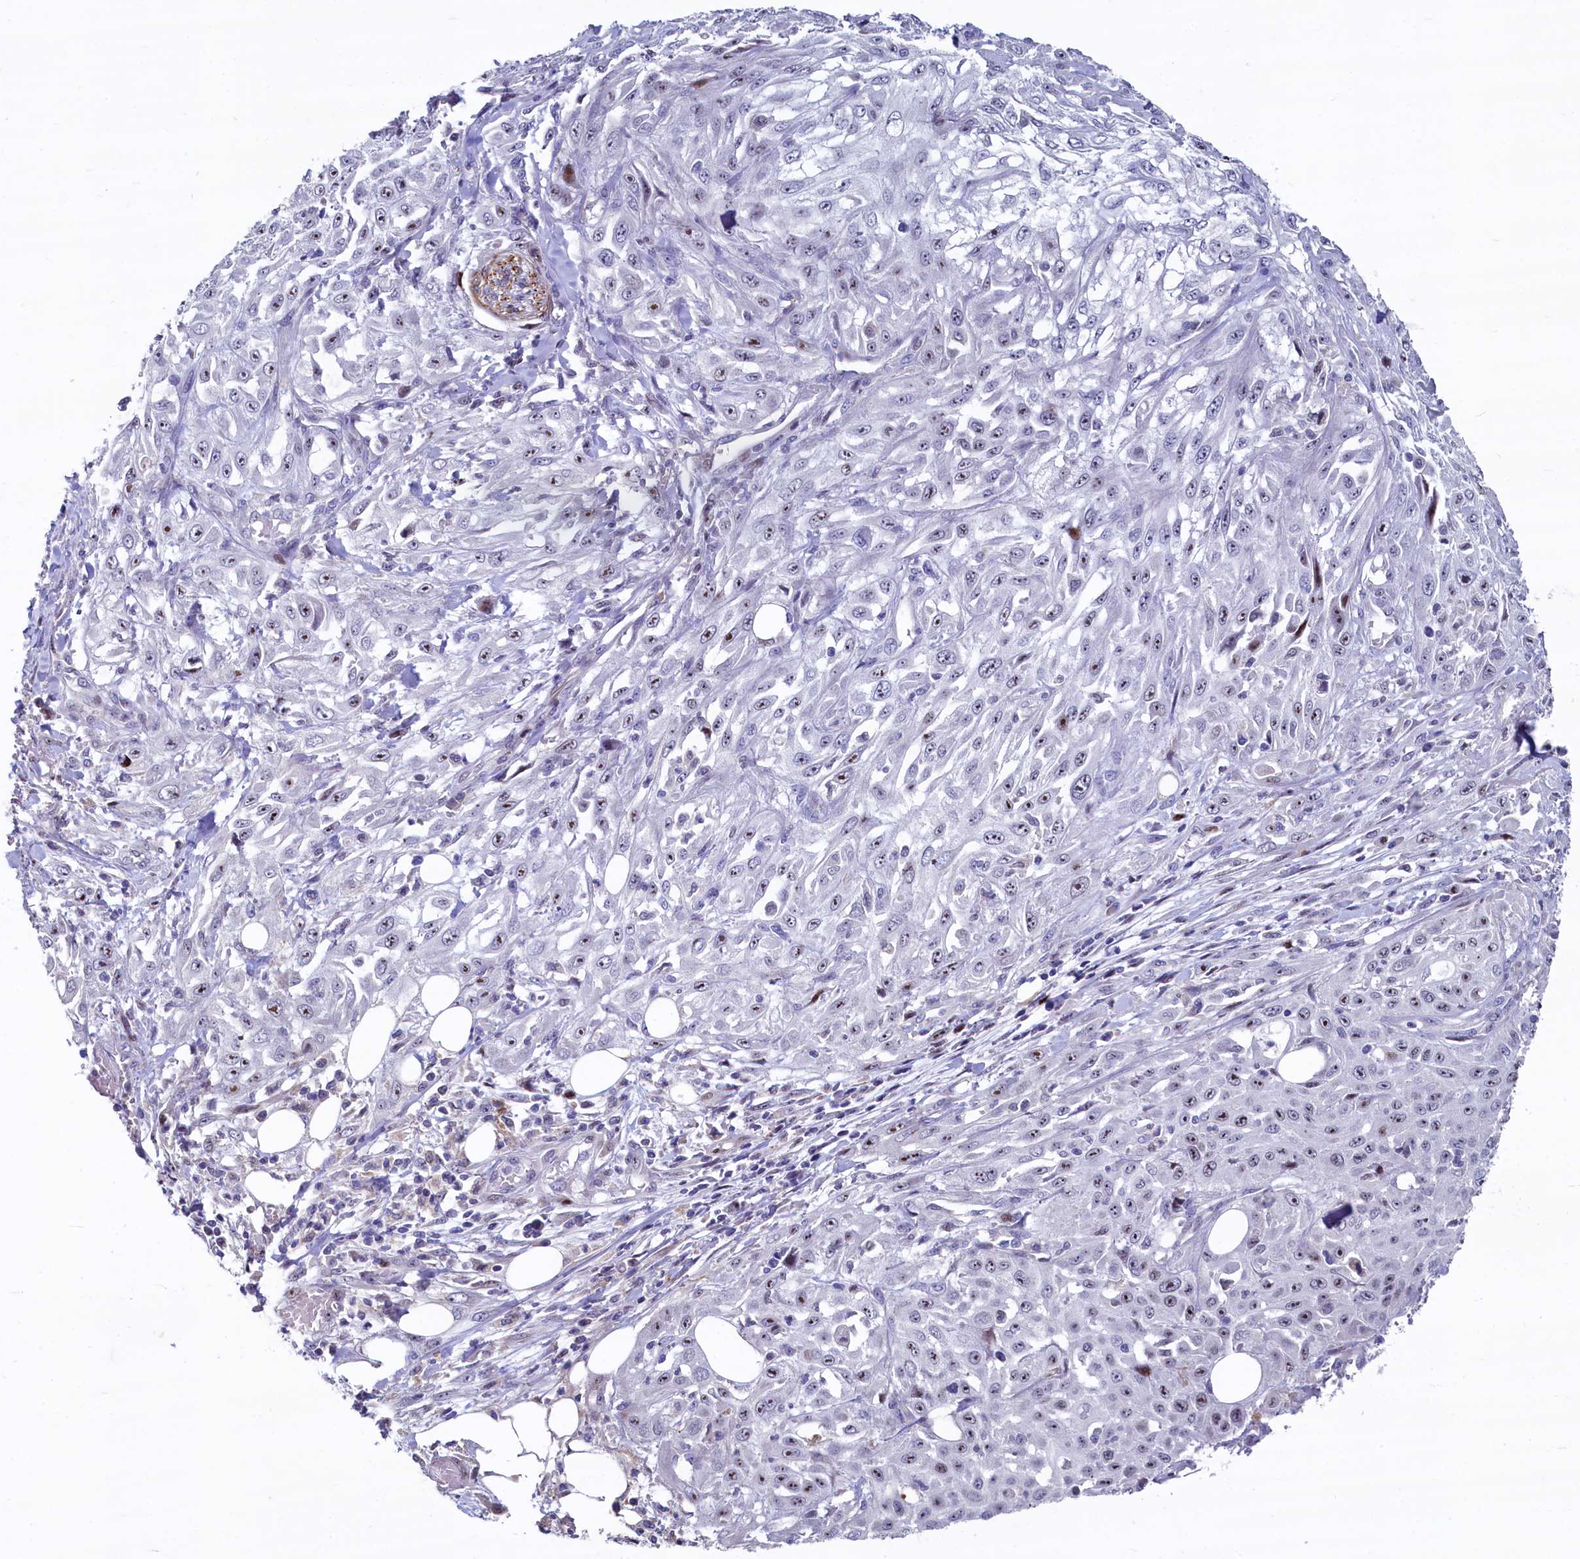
{"staining": {"intensity": "moderate", "quantity": "<25%", "location": "nuclear"}, "tissue": "skin cancer", "cell_type": "Tumor cells", "image_type": "cancer", "snomed": [{"axis": "morphology", "description": "Squamous cell carcinoma, NOS"}, {"axis": "morphology", "description": "Squamous cell carcinoma, metastatic, NOS"}, {"axis": "topography", "description": "Skin"}, {"axis": "topography", "description": "Lymph node"}], "caption": "Human squamous cell carcinoma (skin) stained with a brown dye displays moderate nuclear positive staining in about <25% of tumor cells.", "gene": "ASXL3", "patient": {"sex": "male", "age": 75}}